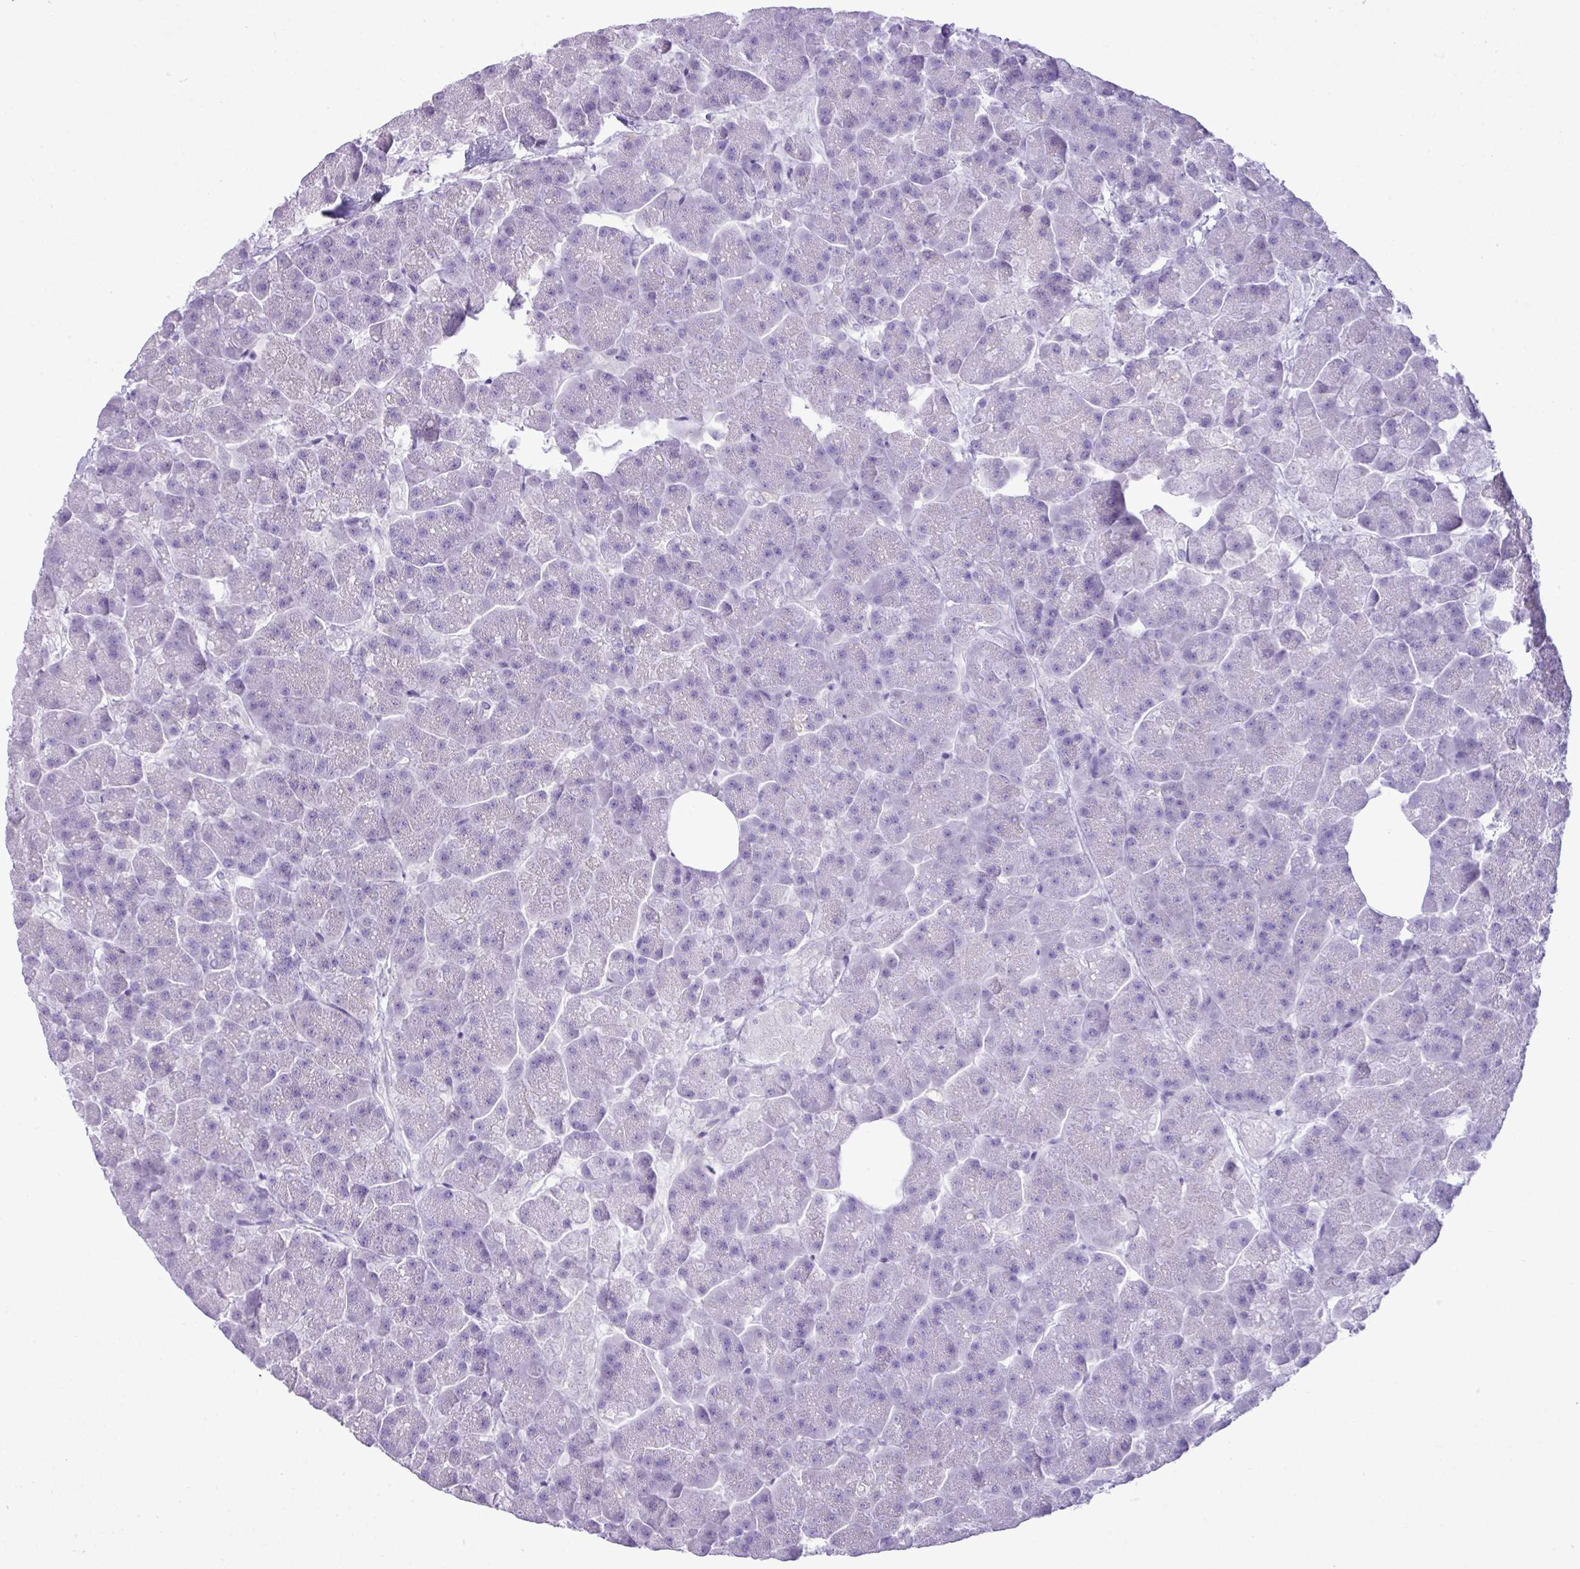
{"staining": {"intensity": "negative", "quantity": "none", "location": "none"}, "tissue": "pancreas", "cell_type": "Exocrine glandular cells", "image_type": "normal", "snomed": [{"axis": "morphology", "description": "Normal tissue, NOS"}, {"axis": "topography", "description": "Pancreas"}, {"axis": "topography", "description": "Peripheral nerve tissue"}], "caption": "Human pancreas stained for a protein using immunohistochemistry (IHC) reveals no staining in exocrine glandular cells.", "gene": "ZSCAN5A", "patient": {"sex": "male", "age": 54}}